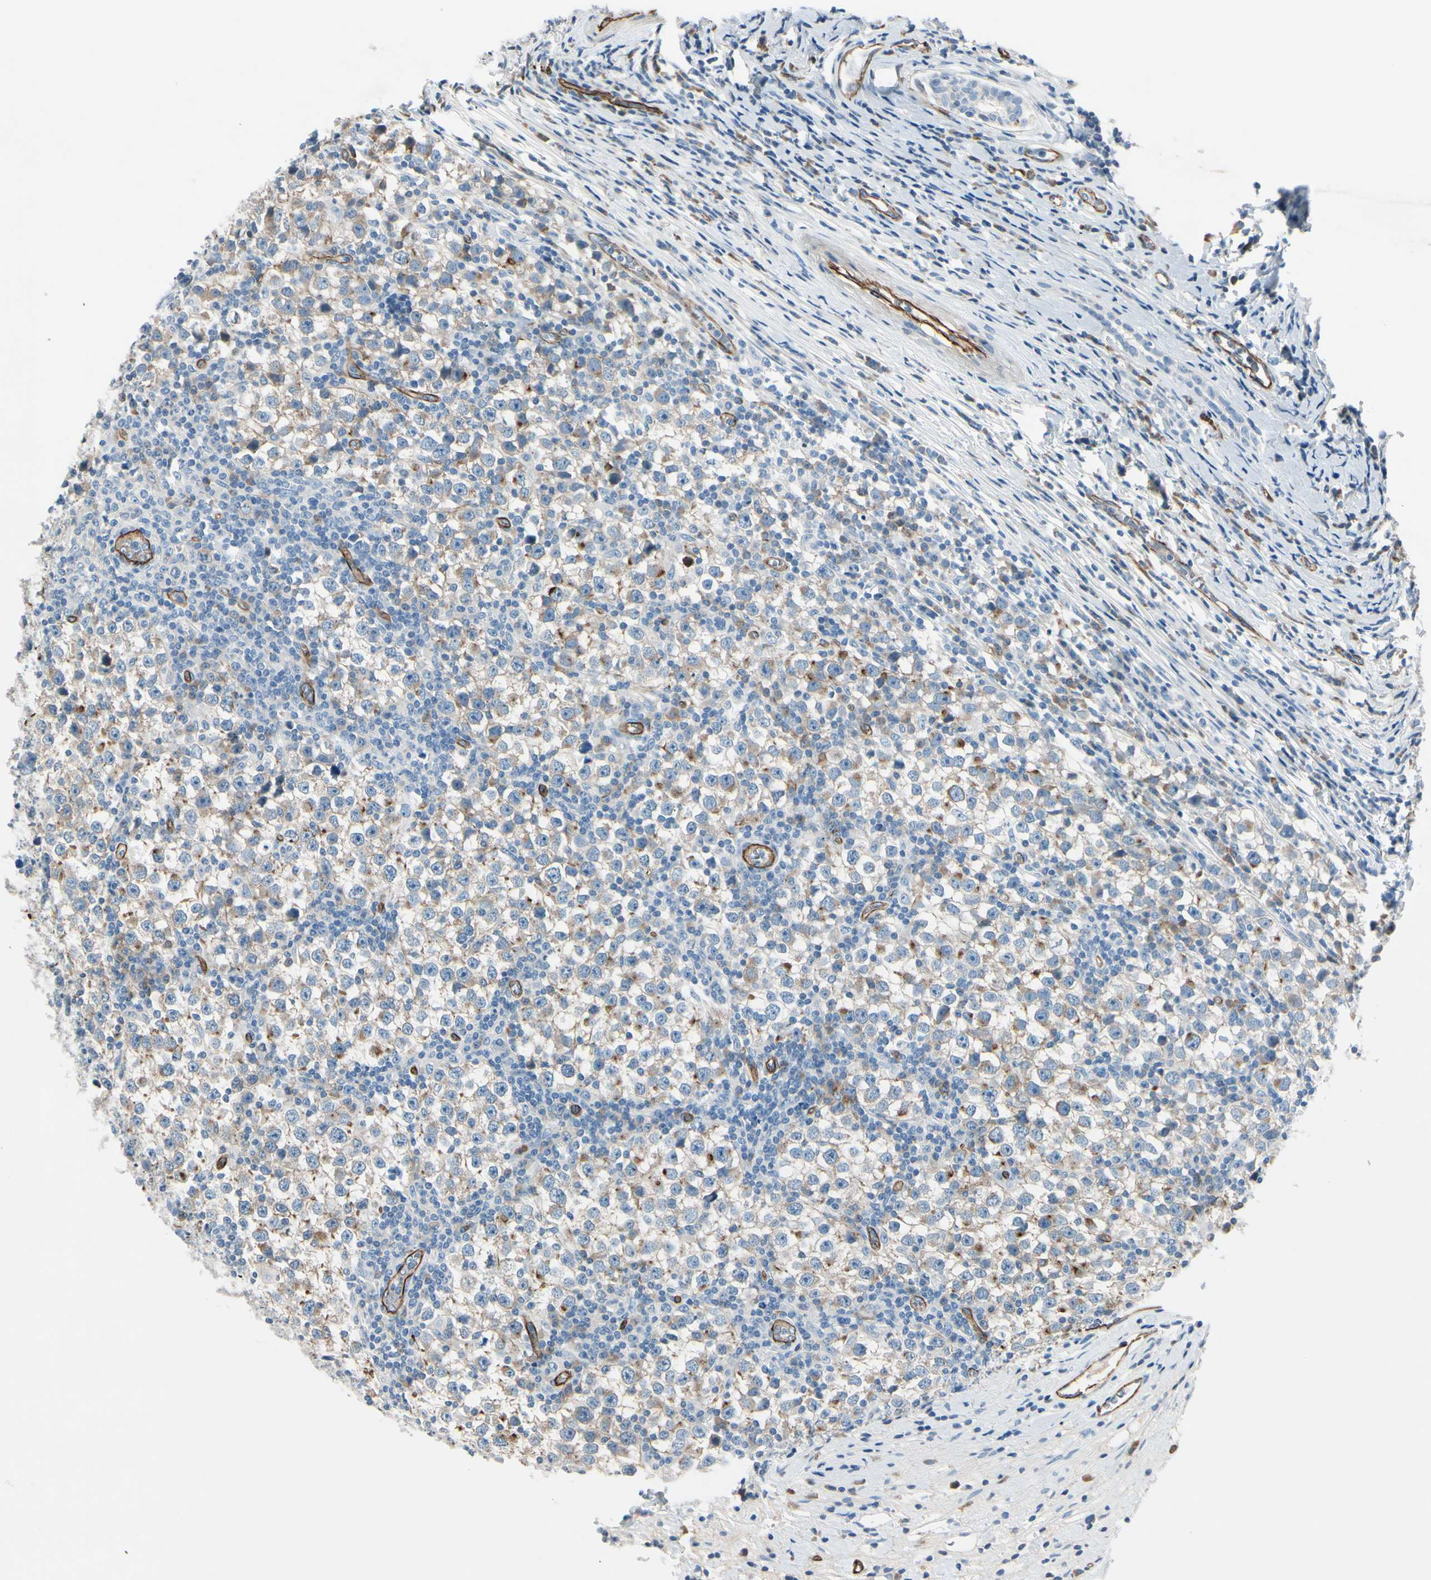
{"staining": {"intensity": "weak", "quantity": ">75%", "location": "cytoplasmic/membranous"}, "tissue": "testis cancer", "cell_type": "Tumor cells", "image_type": "cancer", "snomed": [{"axis": "morphology", "description": "Seminoma, NOS"}, {"axis": "topography", "description": "Testis"}], "caption": "An IHC image of neoplastic tissue is shown. Protein staining in brown highlights weak cytoplasmic/membranous positivity in testis cancer (seminoma) within tumor cells.", "gene": "CD93", "patient": {"sex": "male", "age": 65}}